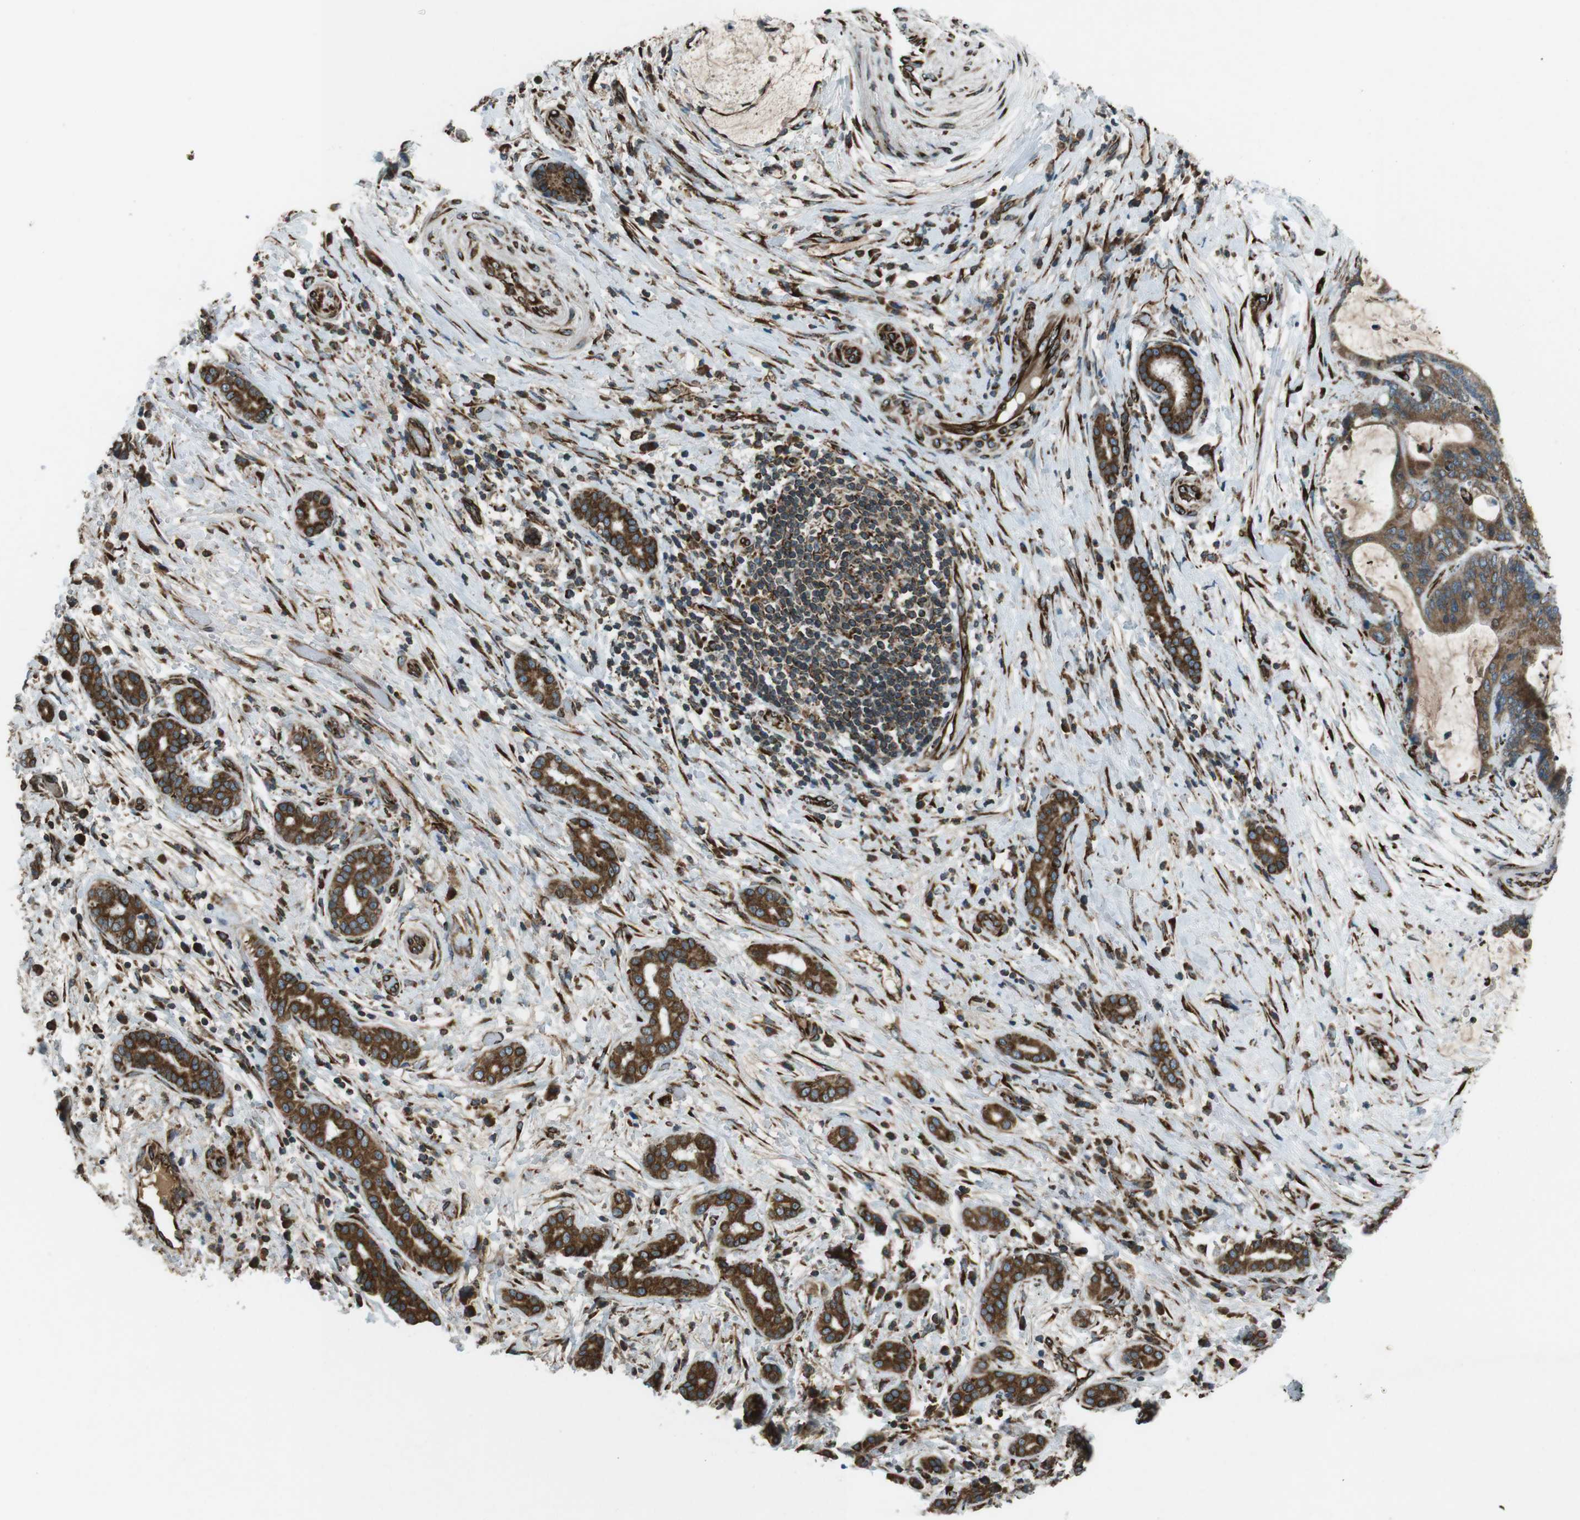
{"staining": {"intensity": "strong", "quantity": ">75%", "location": "cytoplasmic/membranous"}, "tissue": "liver cancer", "cell_type": "Tumor cells", "image_type": "cancer", "snomed": [{"axis": "morphology", "description": "Cholangiocarcinoma"}, {"axis": "topography", "description": "Liver"}], "caption": "IHC (DAB (3,3'-diaminobenzidine)) staining of human cholangiocarcinoma (liver) displays strong cytoplasmic/membranous protein expression in approximately >75% of tumor cells.", "gene": "KTN1", "patient": {"sex": "female", "age": 73}}